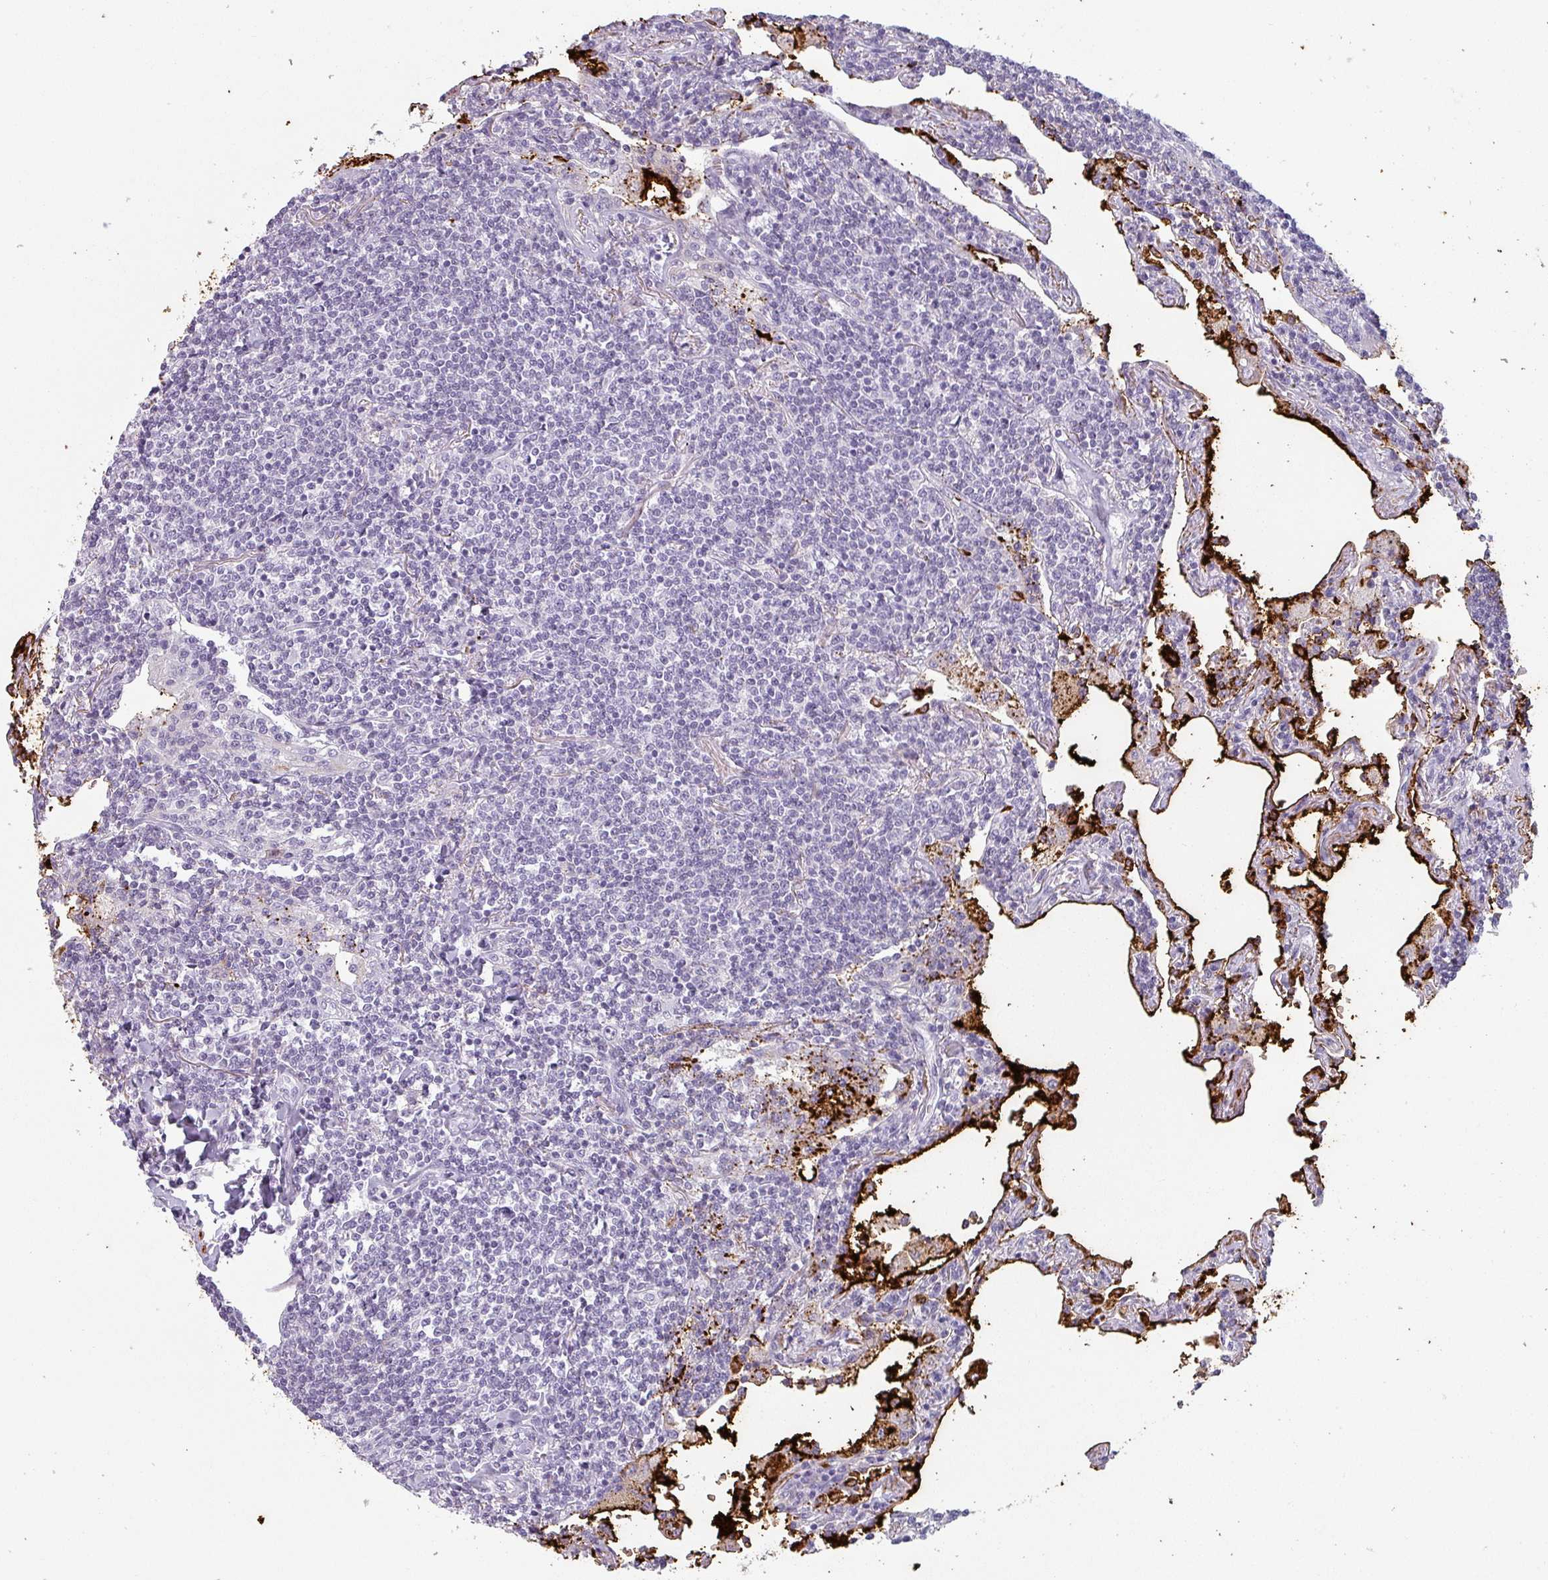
{"staining": {"intensity": "negative", "quantity": "none", "location": "none"}, "tissue": "lymphoma", "cell_type": "Tumor cells", "image_type": "cancer", "snomed": [{"axis": "morphology", "description": "Malignant lymphoma, non-Hodgkin's type, Low grade"}, {"axis": "topography", "description": "Lung"}], "caption": "Immunohistochemistry photomicrograph of low-grade malignant lymphoma, non-Hodgkin's type stained for a protein (brown), which shows no expression in tumor cells. (DAB immunohistochemistry with hematoxylin counter stain).", "gene": "SFTPA1", "patient": {"sex": "female", "age": 71}}